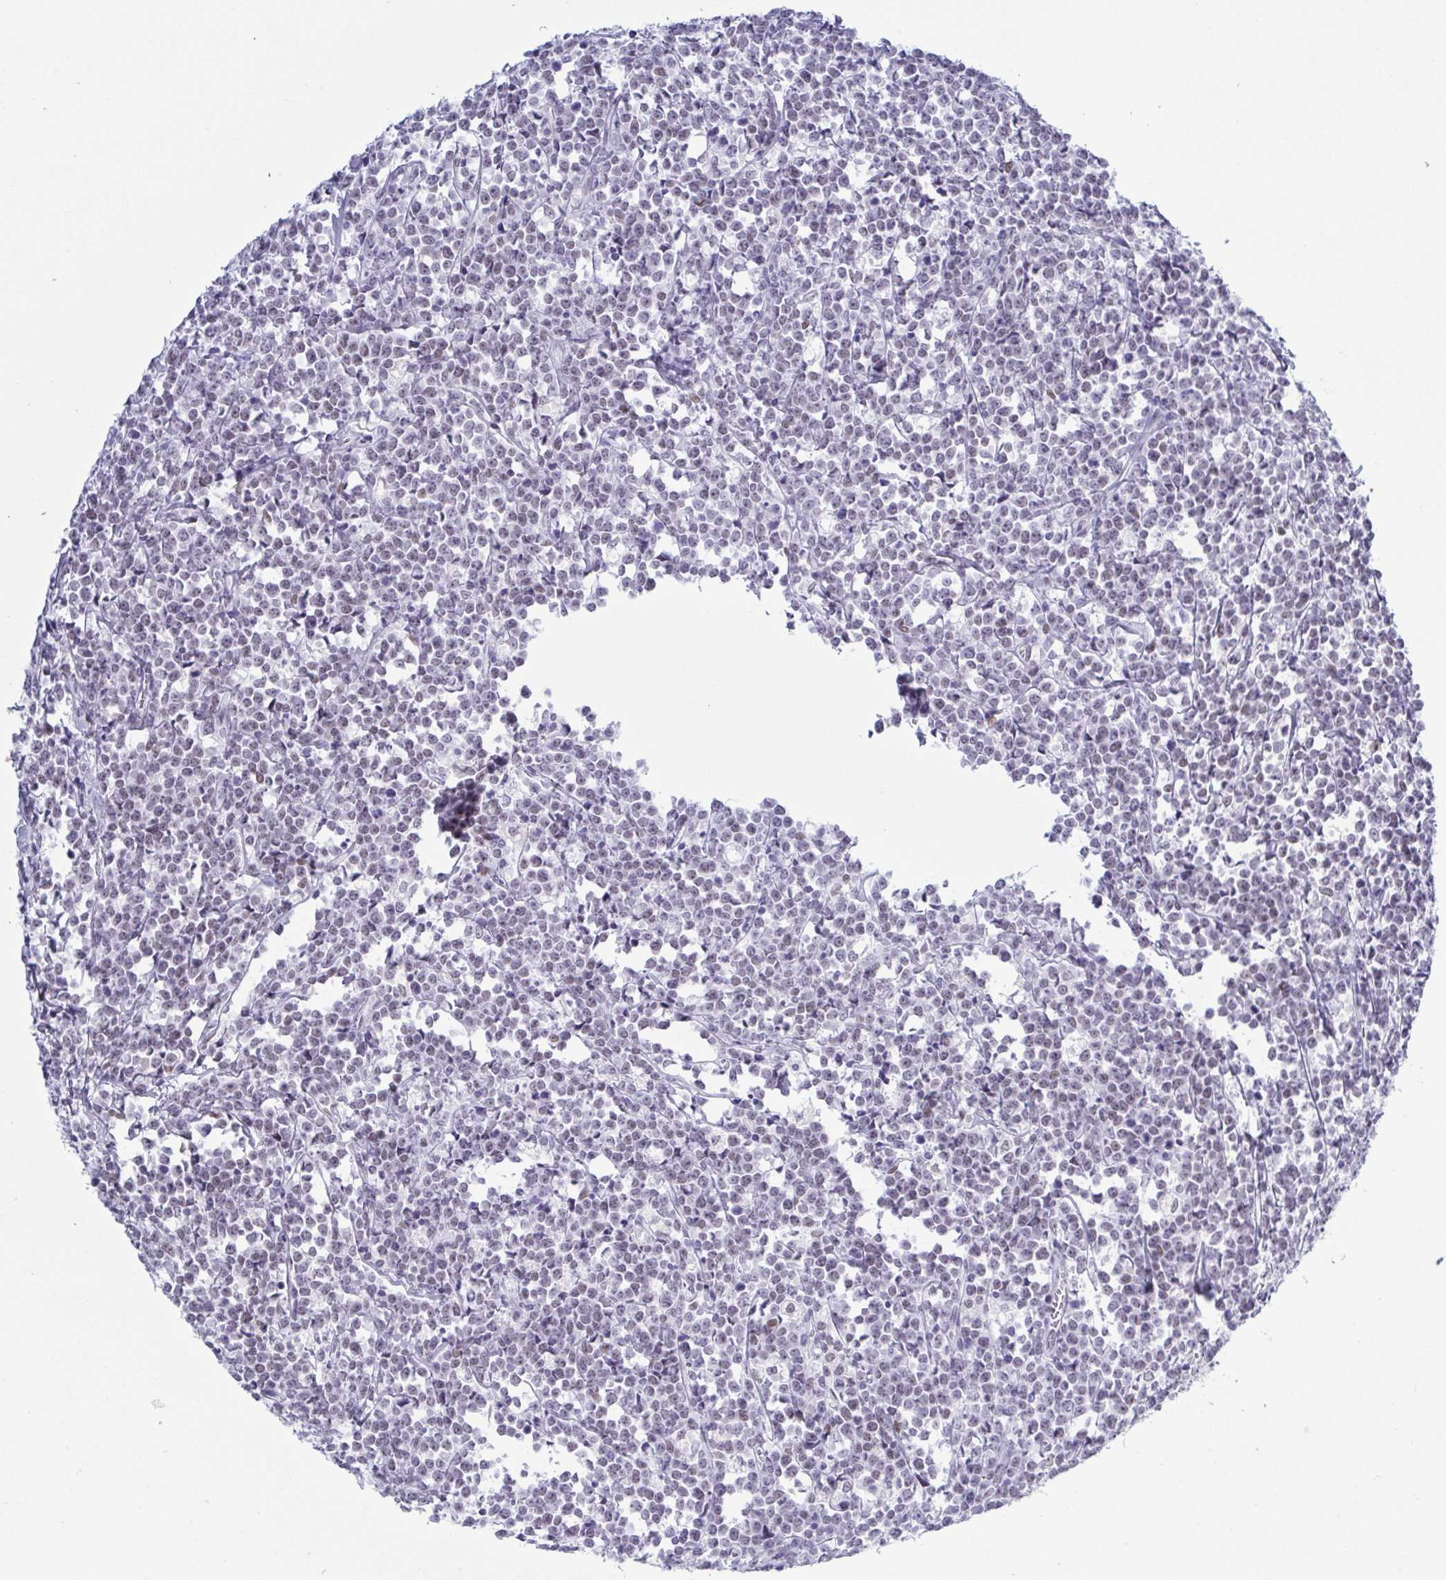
{"staining": {"intensity": "weak", "quantity": "25%-75%", "location": "nuclear"}, "tissue": "lymphoma", "cell_type": "Tumor cells", "image_type": "cancer", "snomed": [{"axis": "morphology", "description": "Malignant lymphoma, non-Hodgkin's type, High grade"}, {"axis": "topography", "description": "Small intestine"}], "caption": "The histopathology image demonstrates a brown stain indicating the presence of a protein in the nuclear of tumor cells in high-grade malignant lymphoma, non-Hodgkin's type. Using DAB (brown) and hematoxylin (blue) stains, captured at high magnification using brightfield microscopy.", "gene": "SUGP2", "patient": {"sex": "female", "age": 56}}